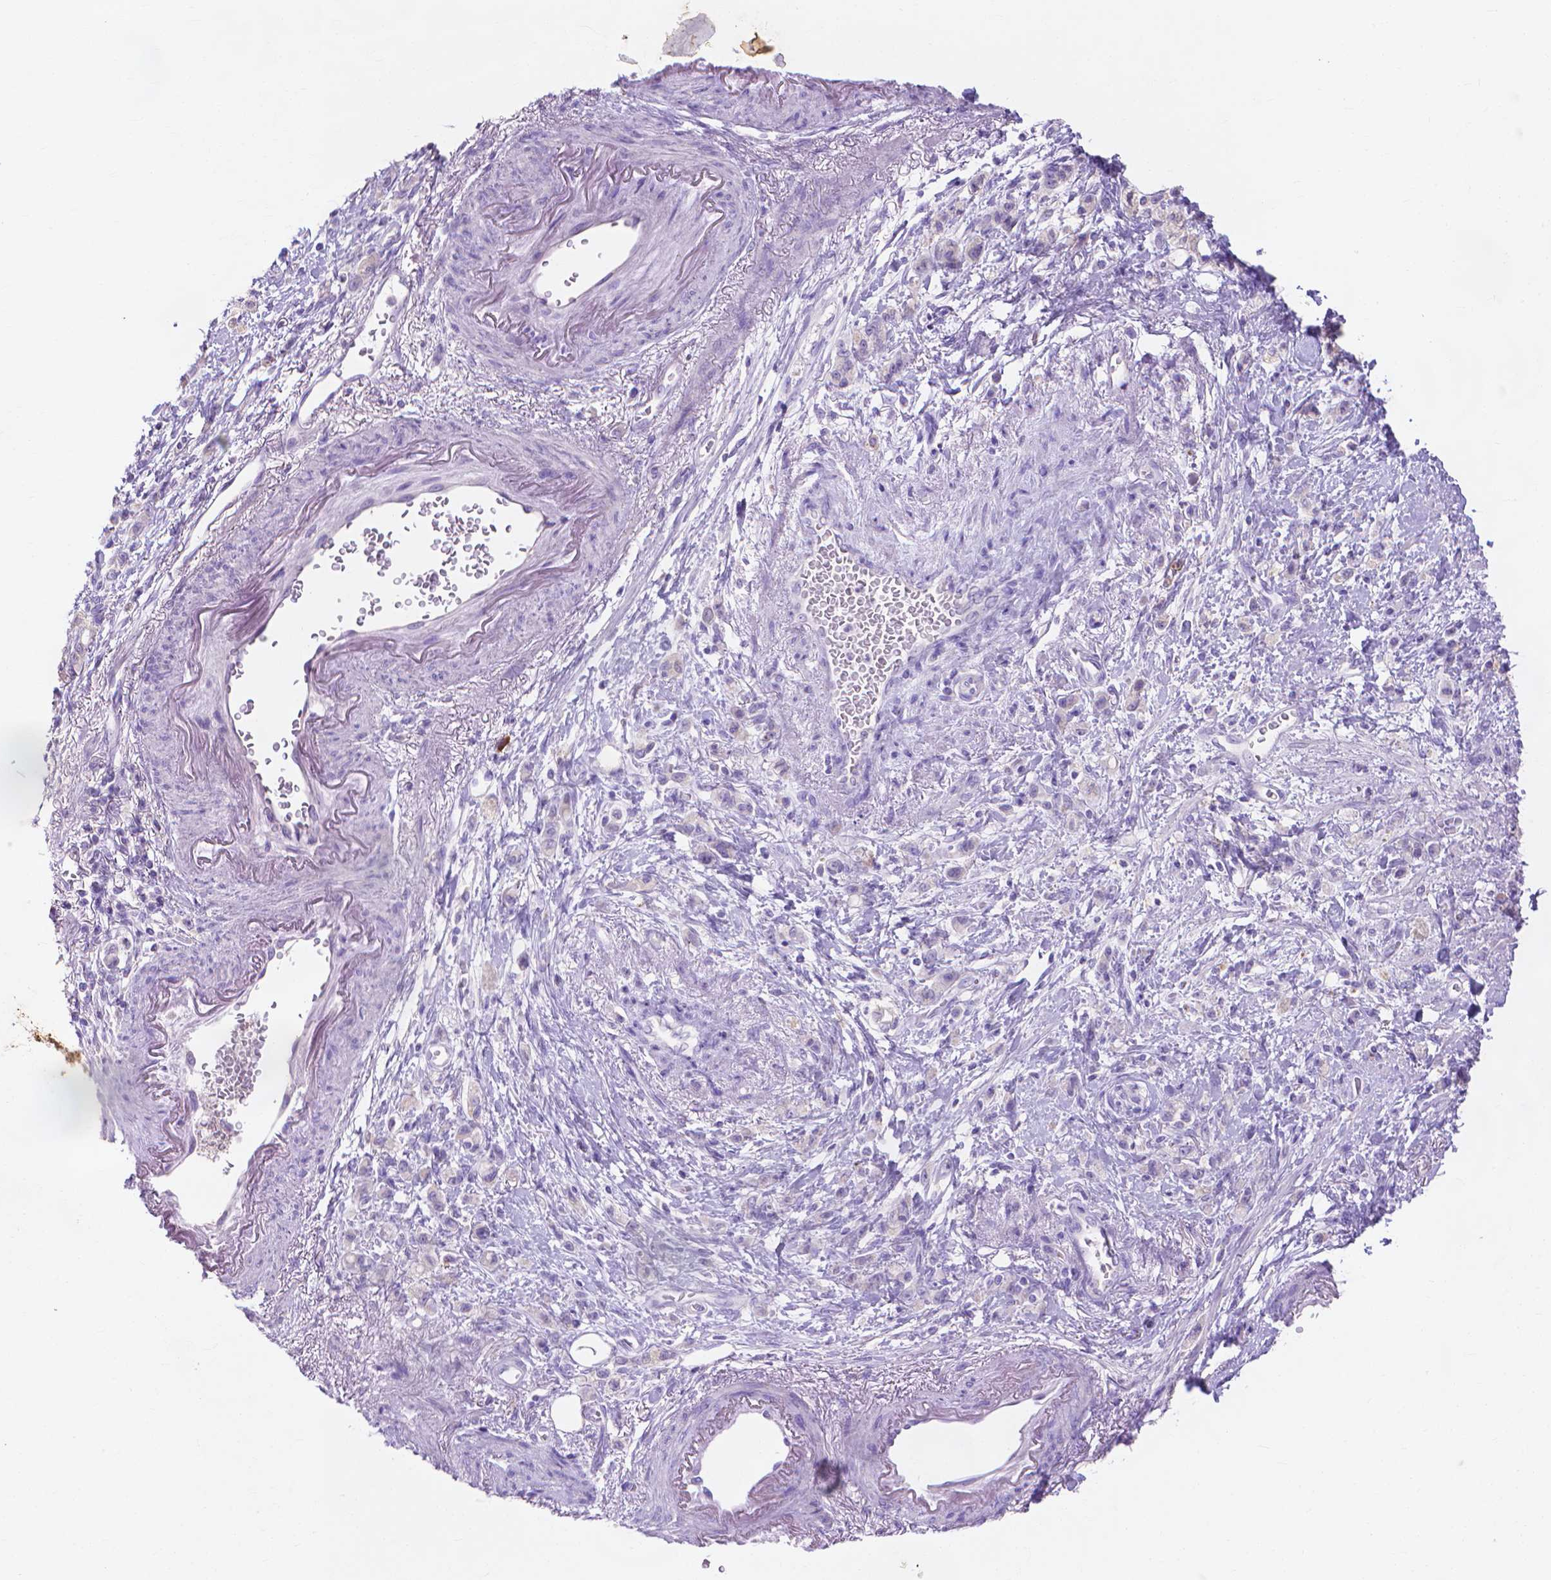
{"staining": {"intensity": "negative", "quantity": "none", "location": "none"}, "tissue": "stomach cancer", "cell_type": "Tumor cells", "image_type": "cancer", "snomed": [{"axis": "morphology", "description": "Adenocarcinoma, NOS"}, {"axis": "topography", "description": "Stomach"}], "caption": "Immunohistochemistry histopathology image of human stomach cancer stained for a protein (brown), which reveals no expression in tumor cells.", "gene": "MMP11", "patient": {"sex": "male", "age": 77}}